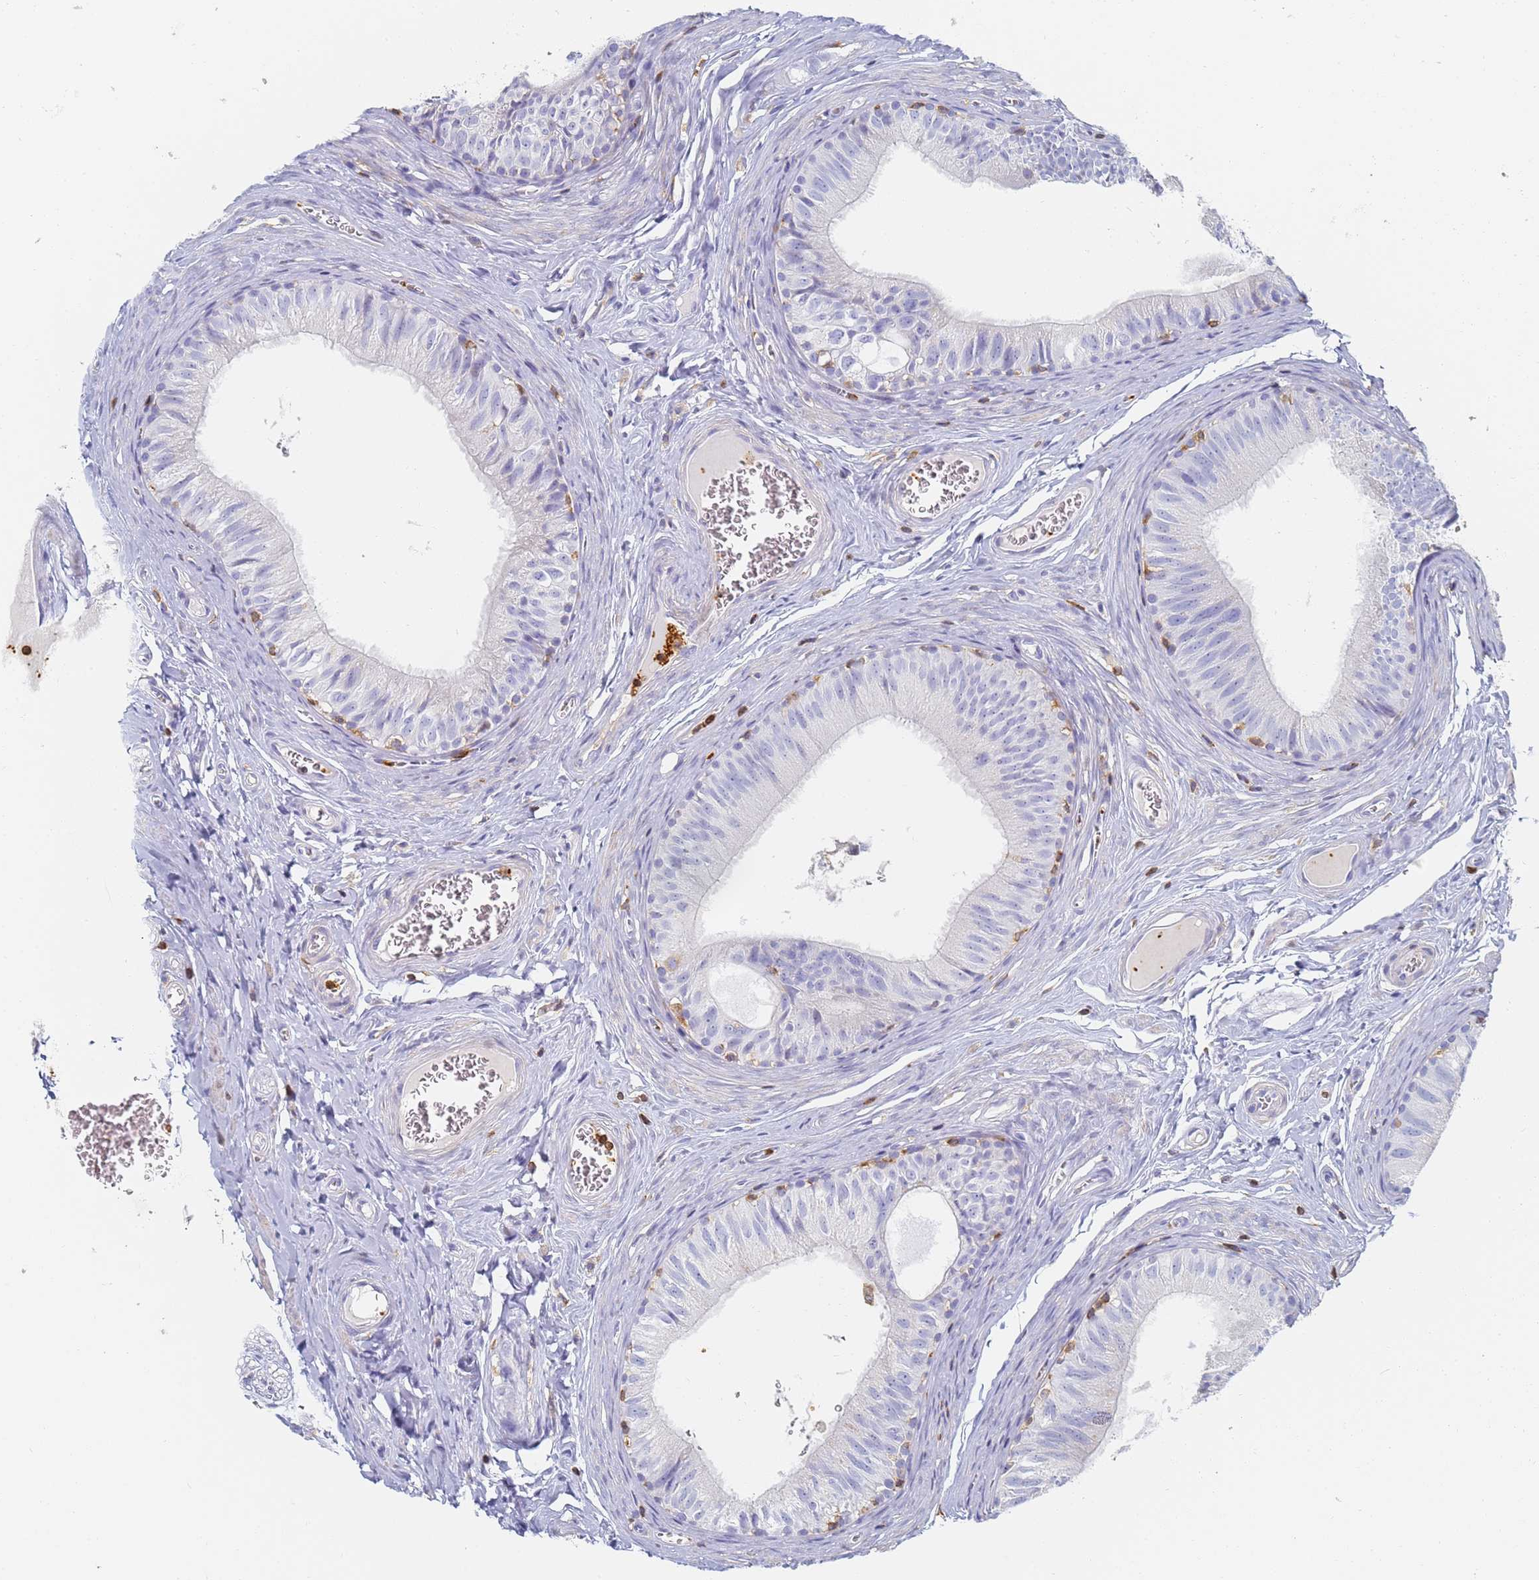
{"staining": {"intensity": "moderate", "quantity": "<25%", "location": "cytoplasmic/membranous"}, "tissue": "epididymis", "cell_type": "Glandular cells", "image_type": "normal", "snomed": [{"axis": "morphology", "description": "Normal tissue, NOS"}, {"axis": "topography", "description": "Epididymis"}], "caption": "The image shows staining of benign epididymis, revealing moderate cytoplasmic/membranous protein staining (brown color) within glandular cells. Immunohistochemistry stains the protein of interest in brown and the nuclei are stained blue.", "gene": "BIN2", "patient": {"sex": "male", "age": 42}}